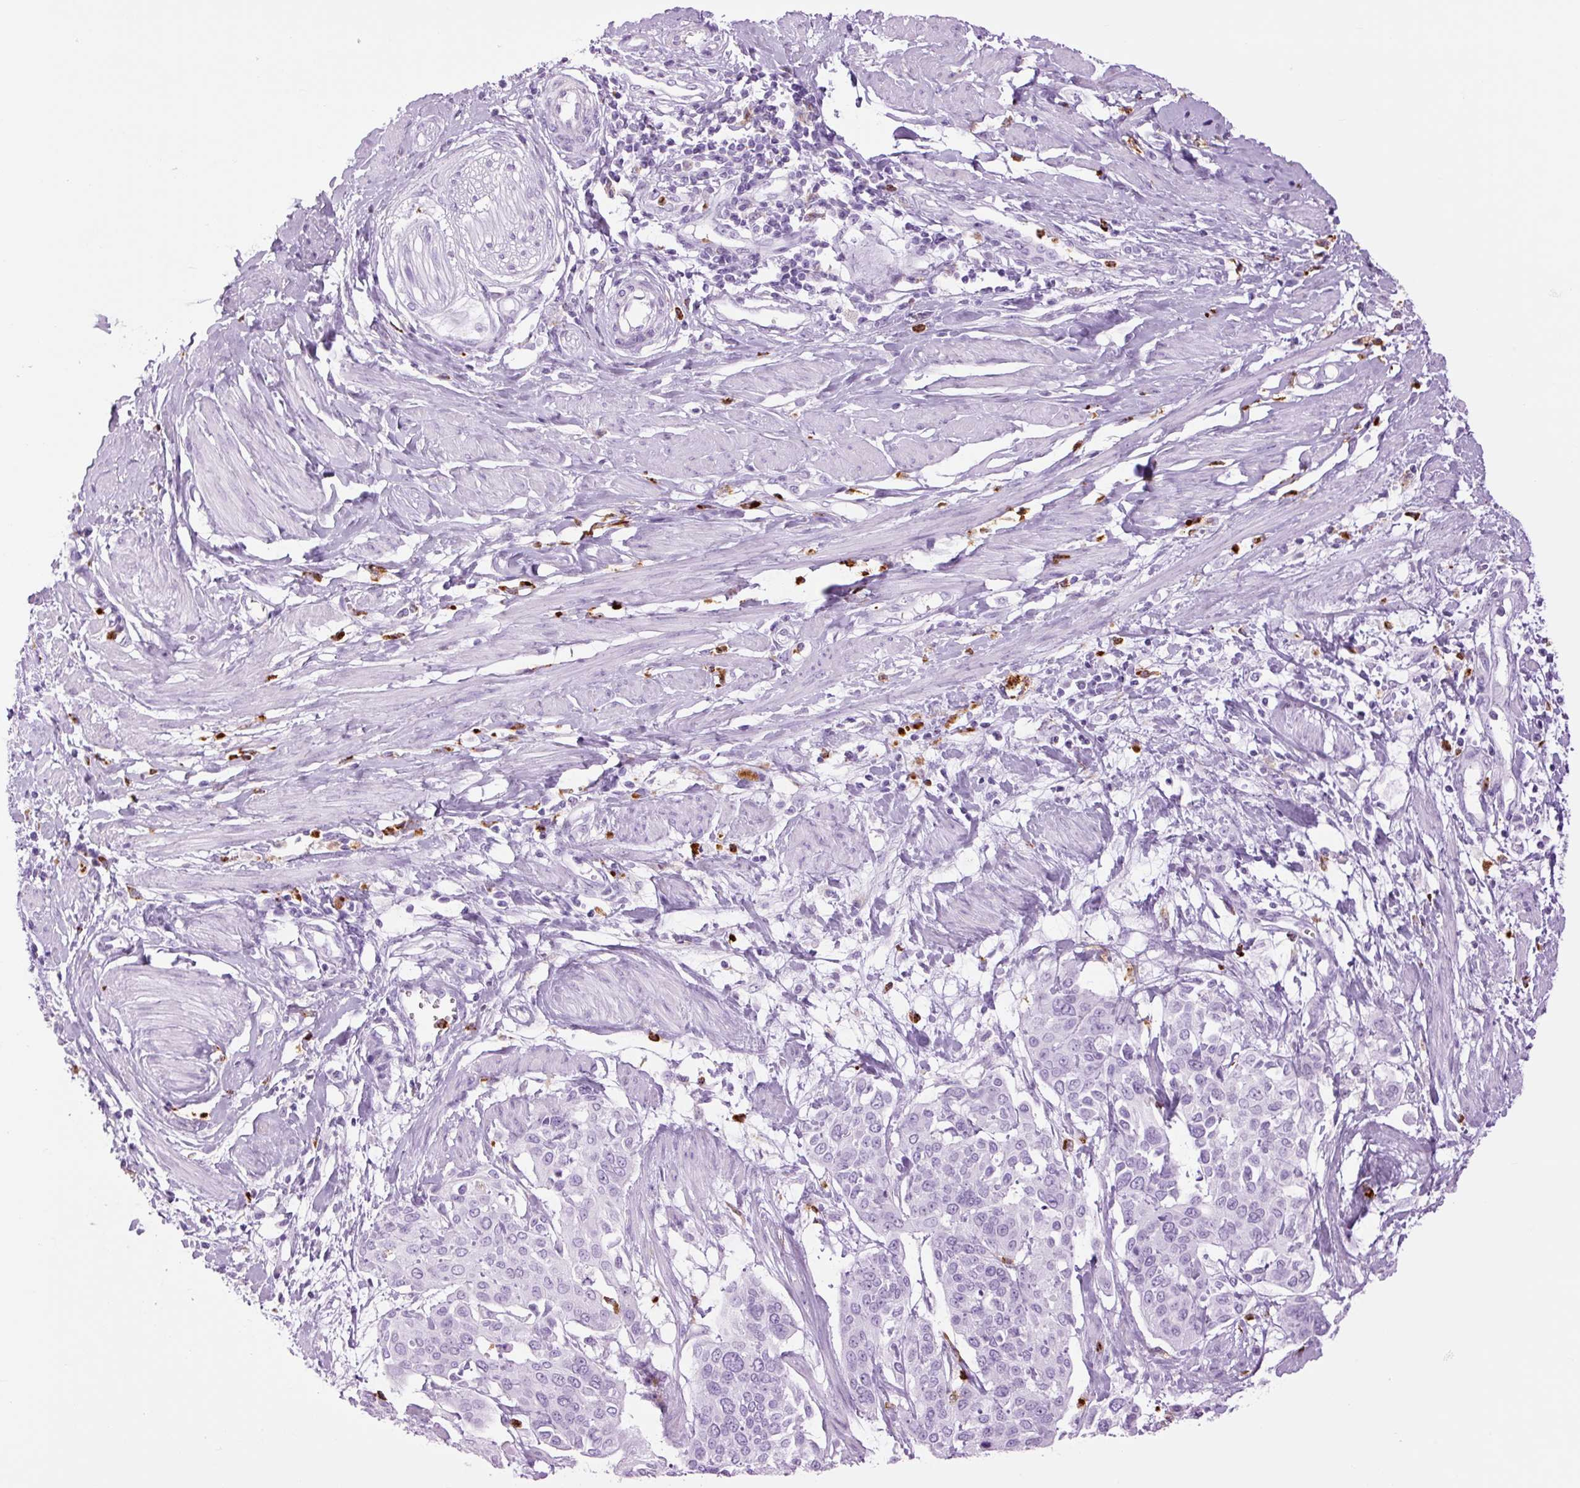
{"staining": {"intensity": "negative", "quantity": "none", "location": "none"}, "tissue": "cervical cancer", "cell_type": "Tumor cells", "image_type": "cancer", "snomed": [{"axis": "morphology", "description": "Squamous cell carcinoma, NOS"}, {"axis": "topography", "description": "Cervix"}], "caption": "This is an immunohistochemistry photomicrograph of squamous cell carcinoma (cervical). There is no expression in tumor cells.", "gene": "LYZ", "patient": {"sex": "female", "age": 44}}